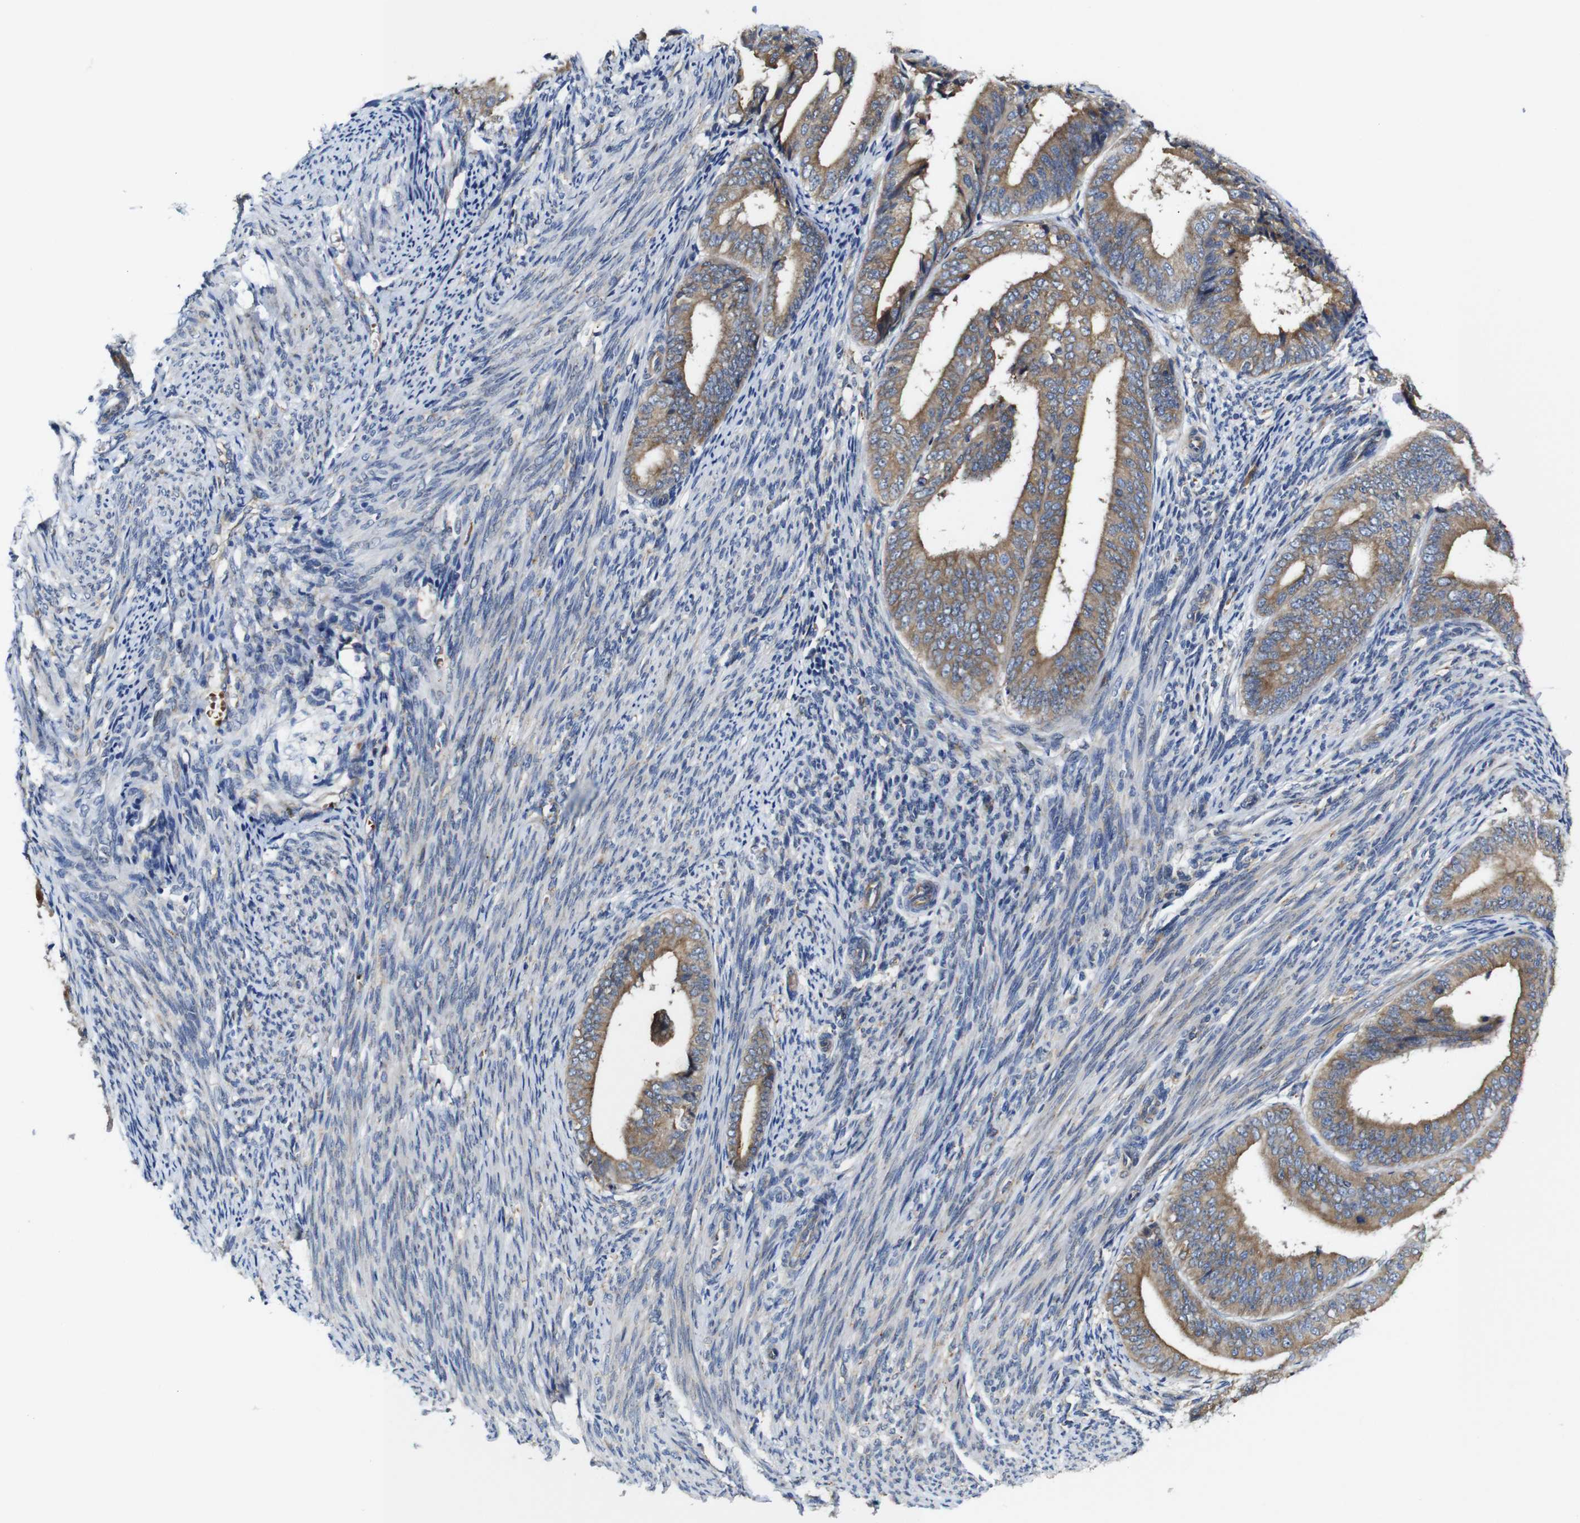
{"staining": {"intensity": "moderate", "quantity": ">75%", "location": "cytoplasmic/membranous"}, "tissue": "endometrial cancer", "cell_type": "Tumor cells", "image_type": "cancer", "snomed": [{"axis": "morphology", "description": "Adenocarcinoma, NOS"}, {"axis": "topography", "description": "Endometrium"}], "caption": "This image exhibits immunohistochemistry (IHC) staining of human adenocarcinoma (endometrial), with medium moderate cytoplasmic/membranous positivity in approximately >75% of tumor cells.", "gene": "CLCC1", "patient": {"sex": "female", "age": 63}}